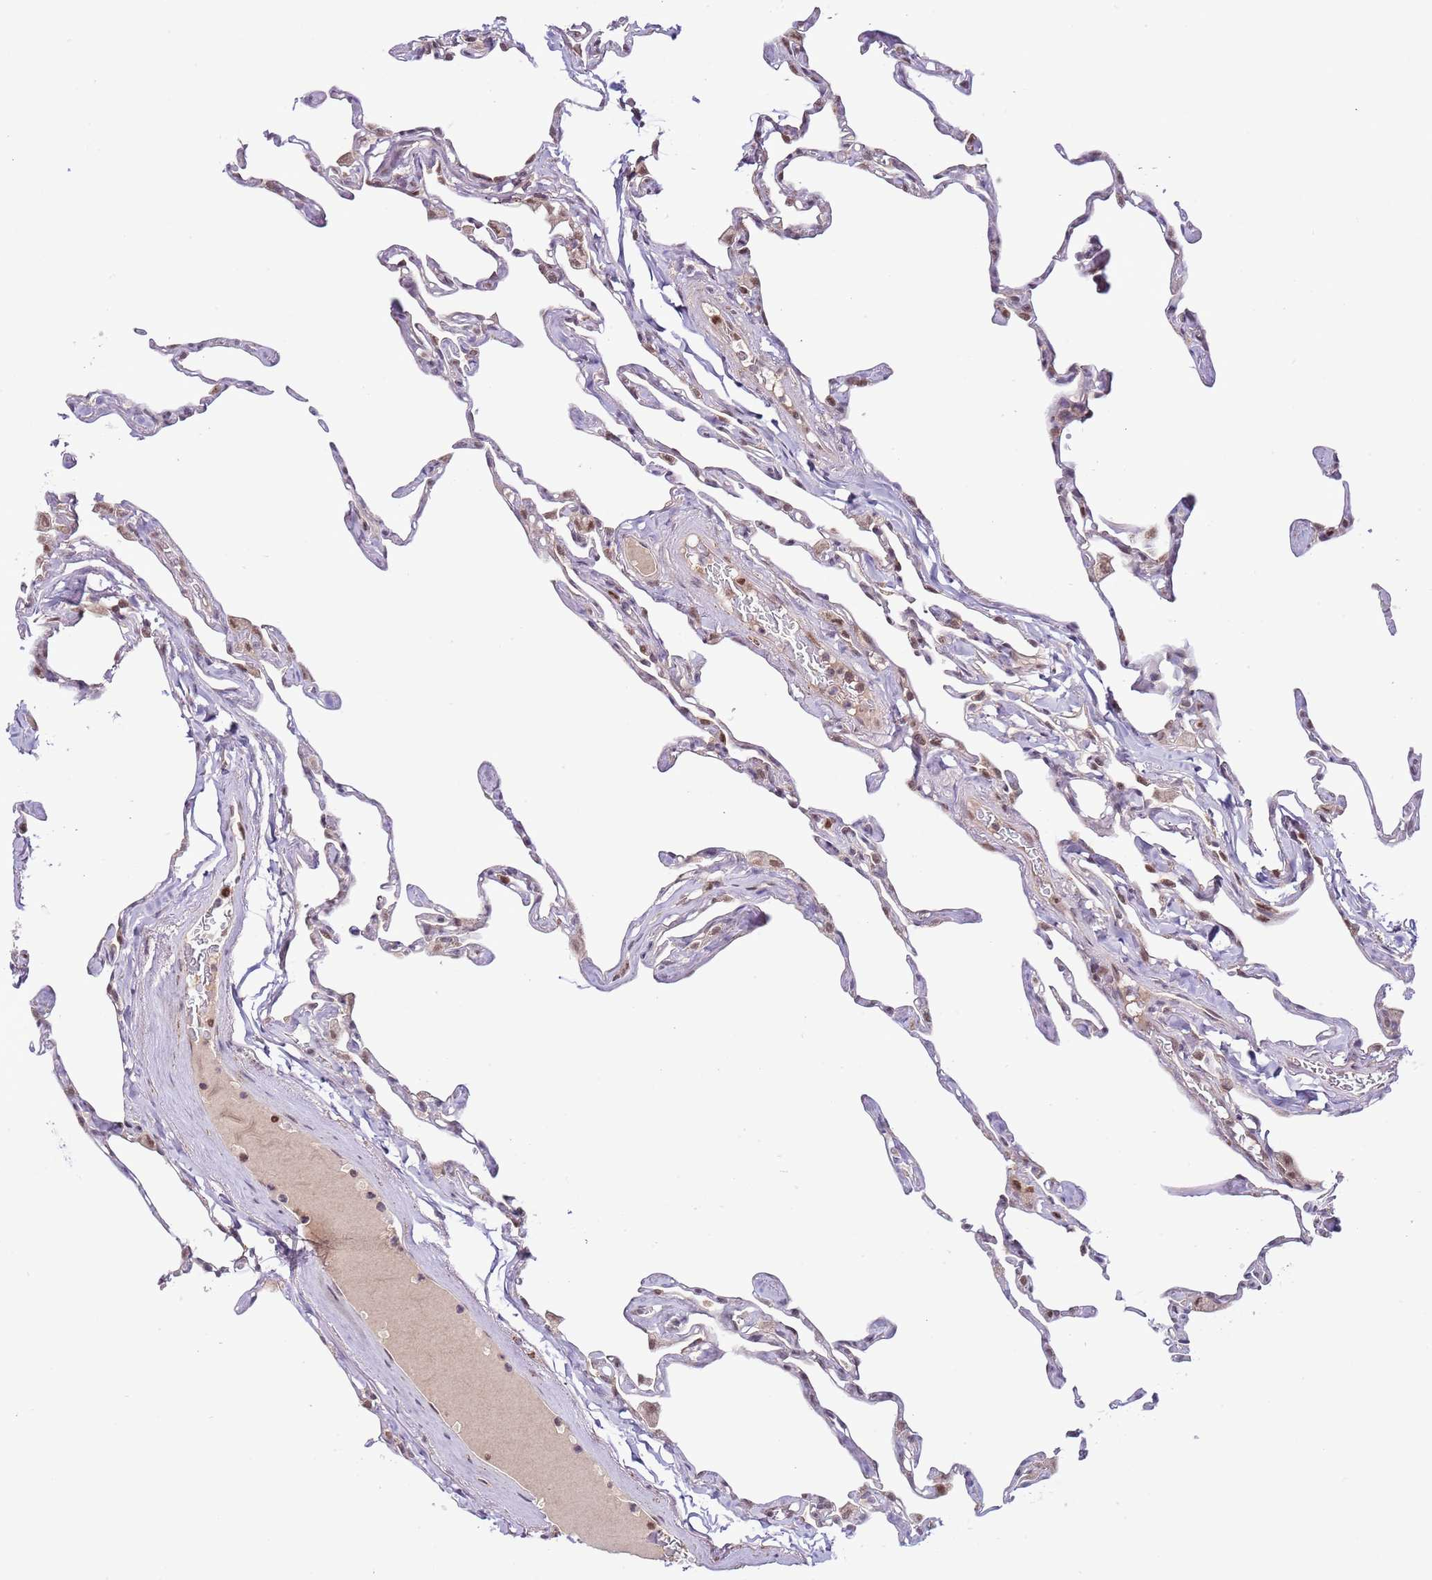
{"staining": {"intensity": "negative", "quantity": "none", "location": "none"}, "tissue": "lung", "cell_type": "Alveolar cells", "image_type": "normal", "snomed": [{"axis": "morphology", "description": "Normal tissue, NOS"}, {"axis": "topography", "description": "Lung"}], "caption": "This histopathology image is of benign lung stained with immunohistochemistry to label a protein in brown with the nuclei are counter-stained blue. There is no positivity in alveolar cells.", "gene": "CHD1", "patient": {"sex": "male", "age": 65}}